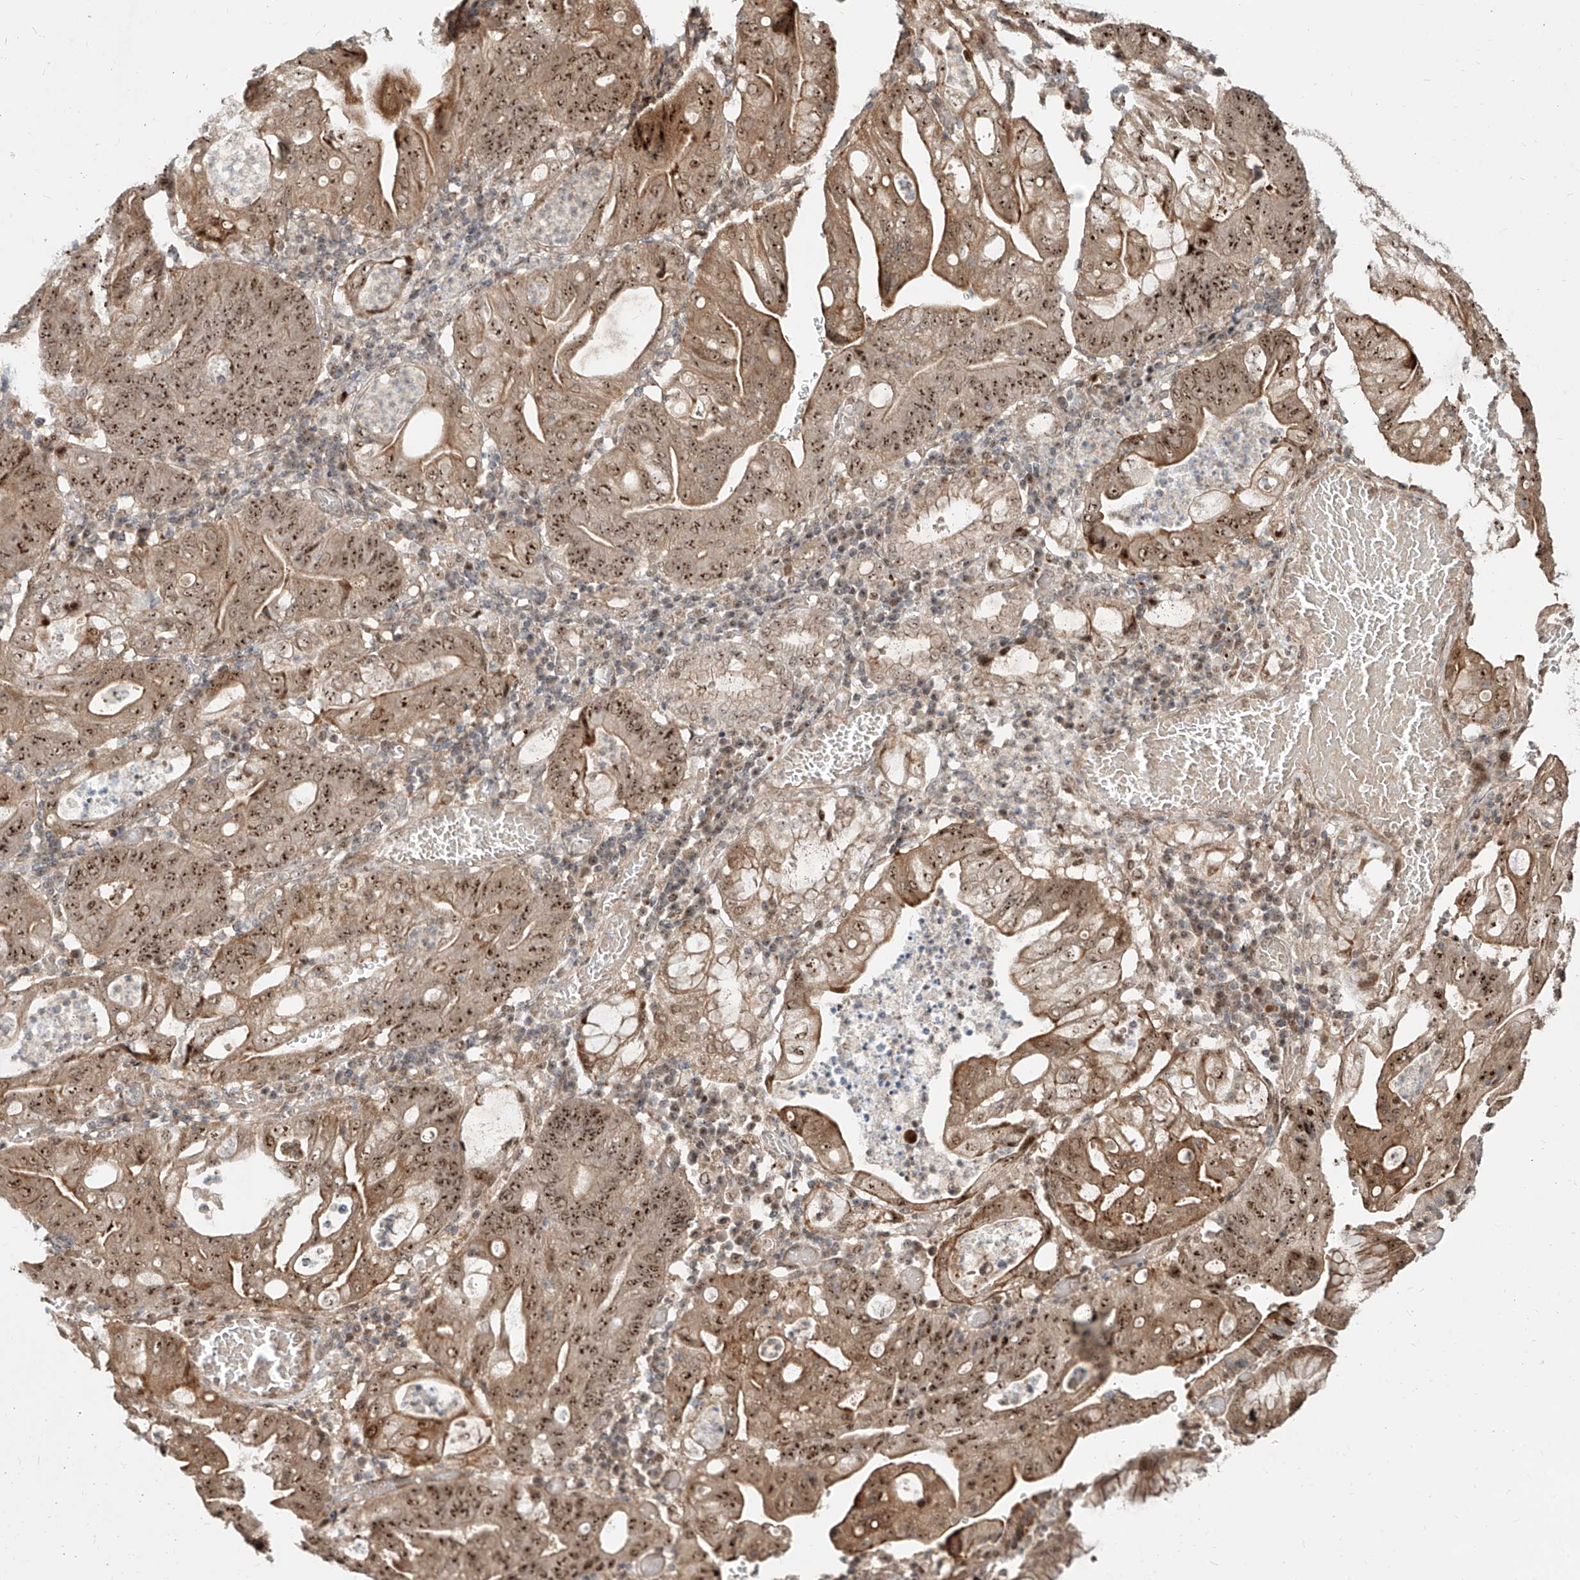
{"staining": {"intensity": "strong", "quantity": ">75%", "location": "cytoplasmic/membranous,nuclear"}, "tissue": "stomach cancer", "cell_type": "Tumor cells", "image_type": "cancer", "snomed": [{"axis": "morphology", "description": "Adenocarcinoma, NOS"}, {"axis": "topography", "description": "Stomach"}], "caption": "Immunohistochemistry (IHC) micrograph of neoplastic tissue: human stomach adenocarcinoma stained using immunohistochemistry (IHC) demonstrates high levels of strong protein expression localized specifically in the cytoplasmic/membranous and nuclear of tumor cells, appearing as a cytoplasmic/membranous and nuclear brown color.", "gene": "ZNF710", "patient": {"sex": "female", "age": 73}}